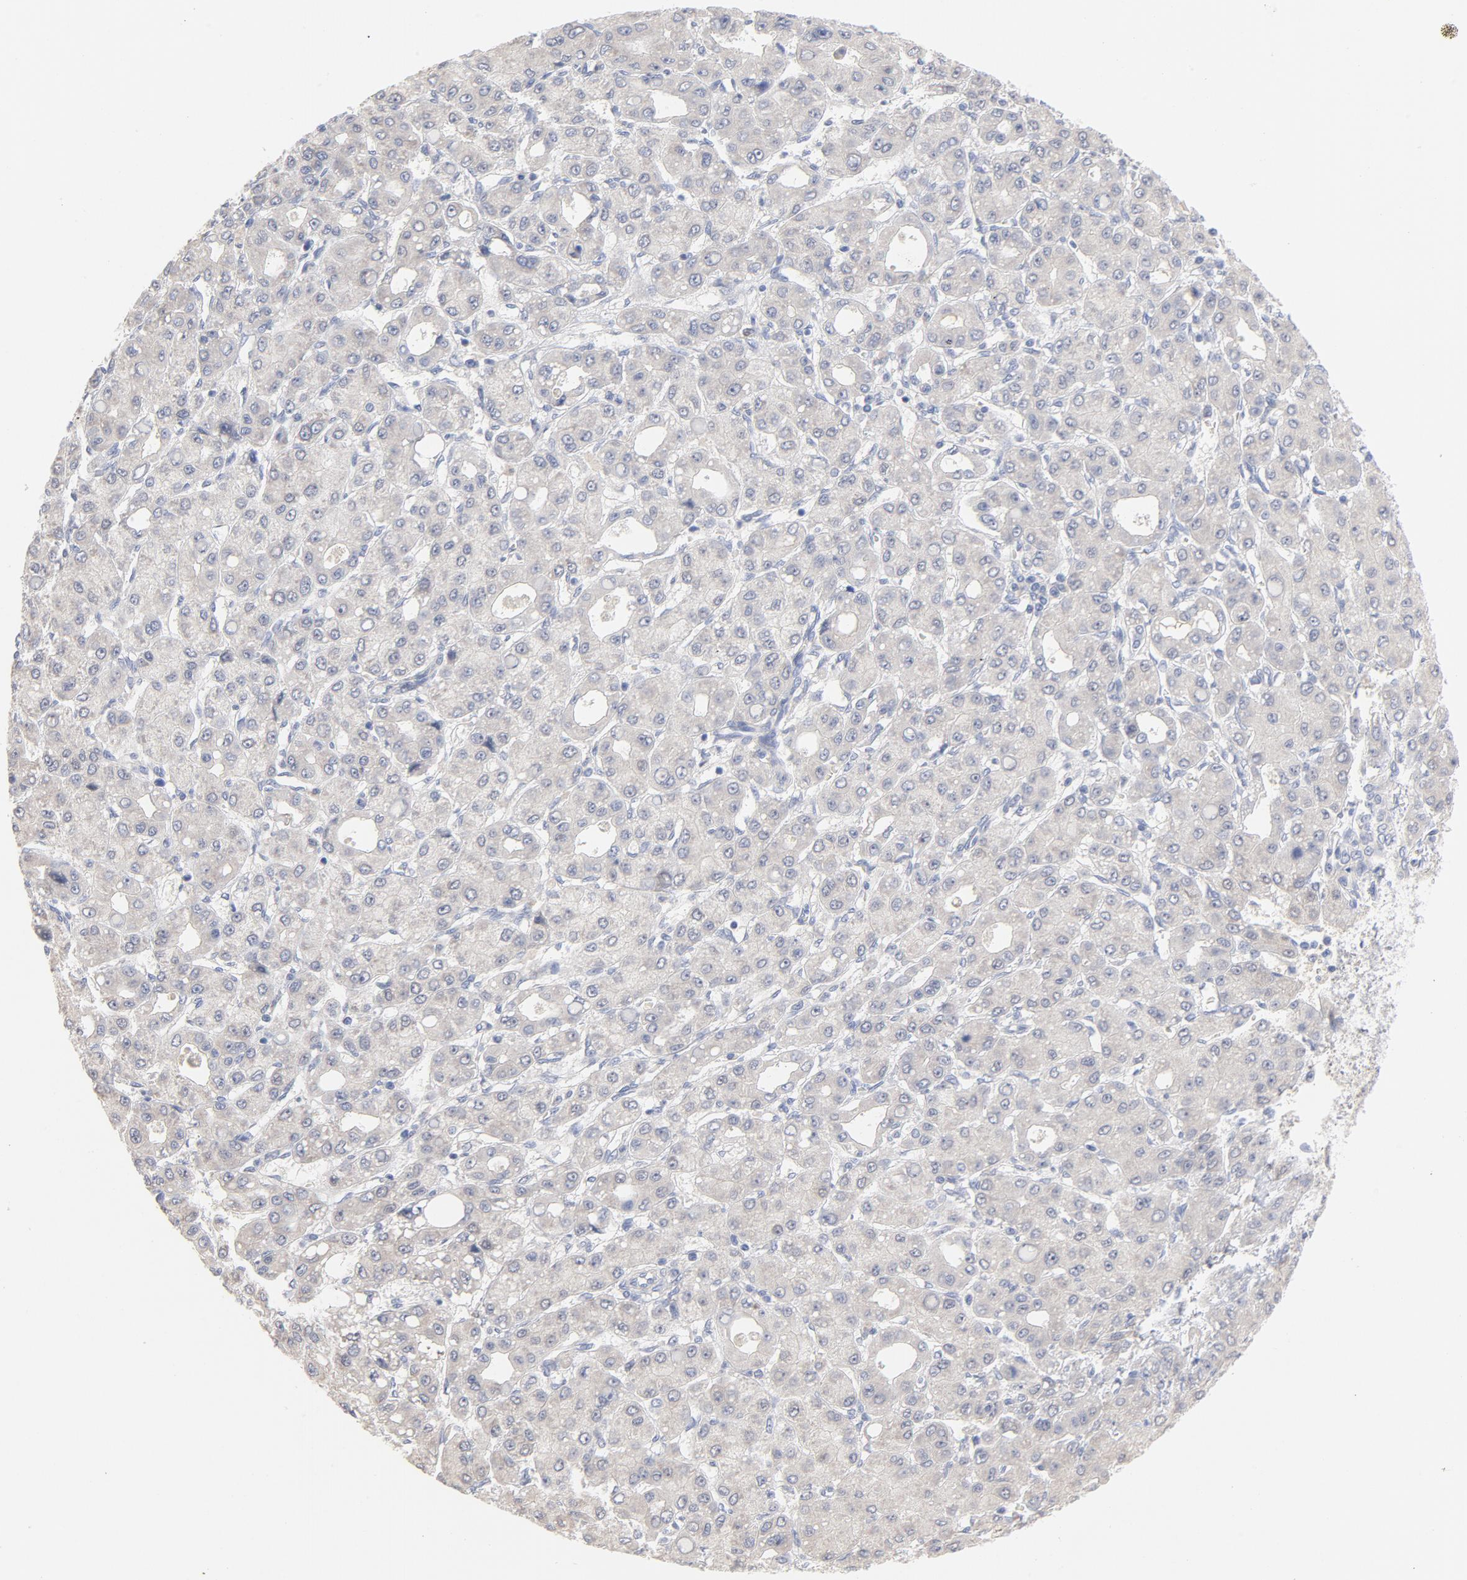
{"staining": {"intensity": "weak", "quantity": ">75%", "location": "cytoplasmic/membranous"}, "tissue": "liver cancer", "cell_type": "Tumor cells", "image_type": "cancer", "snomed": [{"axis": "morphology", "description": "Carcinoma, Hepatocellular, NOS"}, {"axis": "topography", "description": "Liver"}], "caption": "Protein expression analysis of liver cancer (hepatocellular carcinoma) displays weak cytoplasmic/membranous staining in about >75% of tumor cells. (DAB (3,3'-diaminobenzidine) = brown stain, brightfield microscopy at high magnification).", "gene": "CPE", "patient": {"sex": "male", "age": 69}}